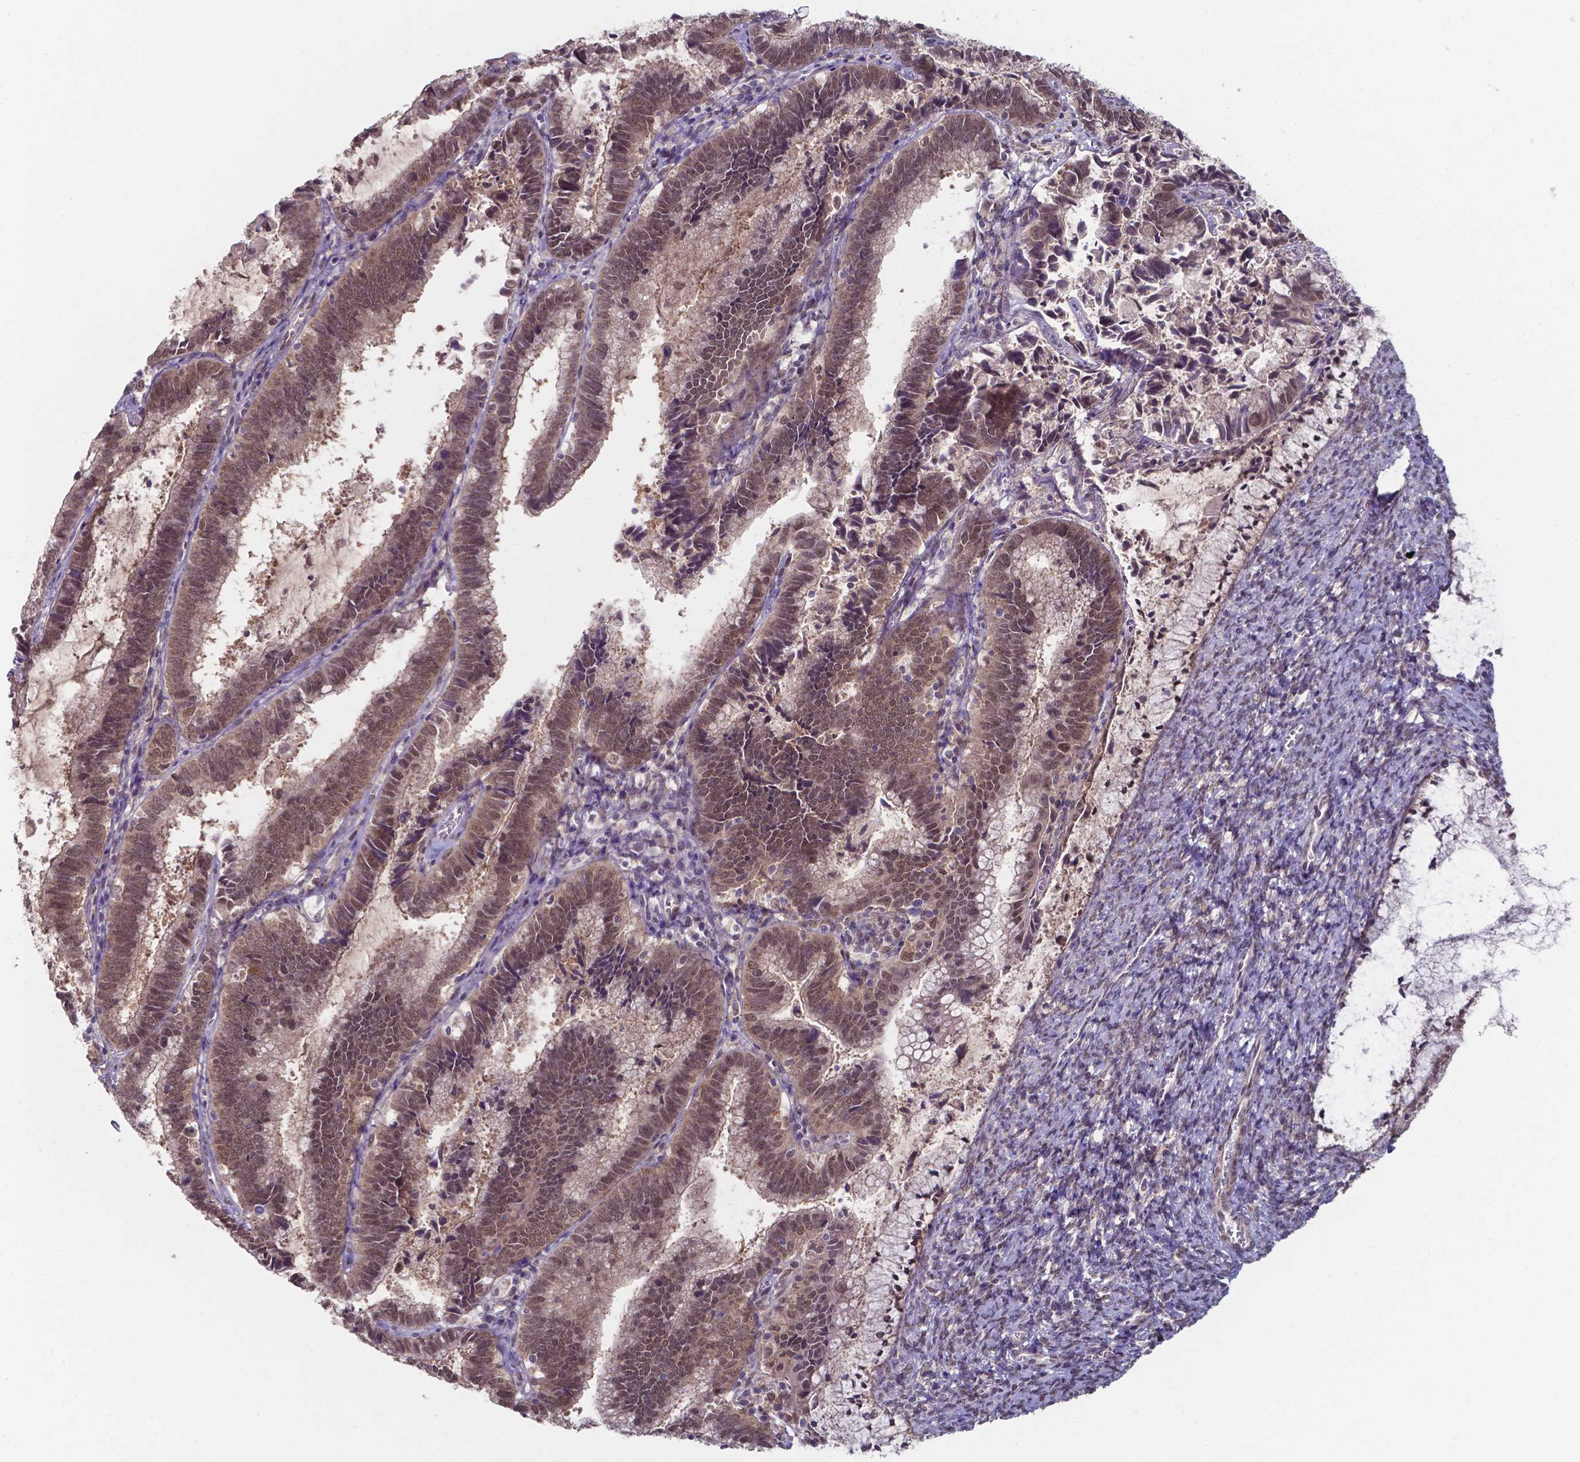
{"staining": {"intensity": "moderate", "quantity": ">75%", "location": "cytoplasmic/membranous,nuclear"}, "tissue": "cervical cancer", "cell_type": "Tumor cells", "image_type": "cancer", "snomed": [{"axis": "morphology", "description": "Adenocarcinoma, NOS"}, {"axis": "topography", "description": "Cervix"}], "caption": "Immunohistochemistry (IHC) (DAB (3,3'-diaminobenzidine)) staining of cervical cancer (adenocarcinoma) exhibits moderate cytoplasmic/membranous and nuclear protein staining in about >75% of tumor cells.", "gene": "UBE2E2", "patient": {"sex": "female", "age": 61}}